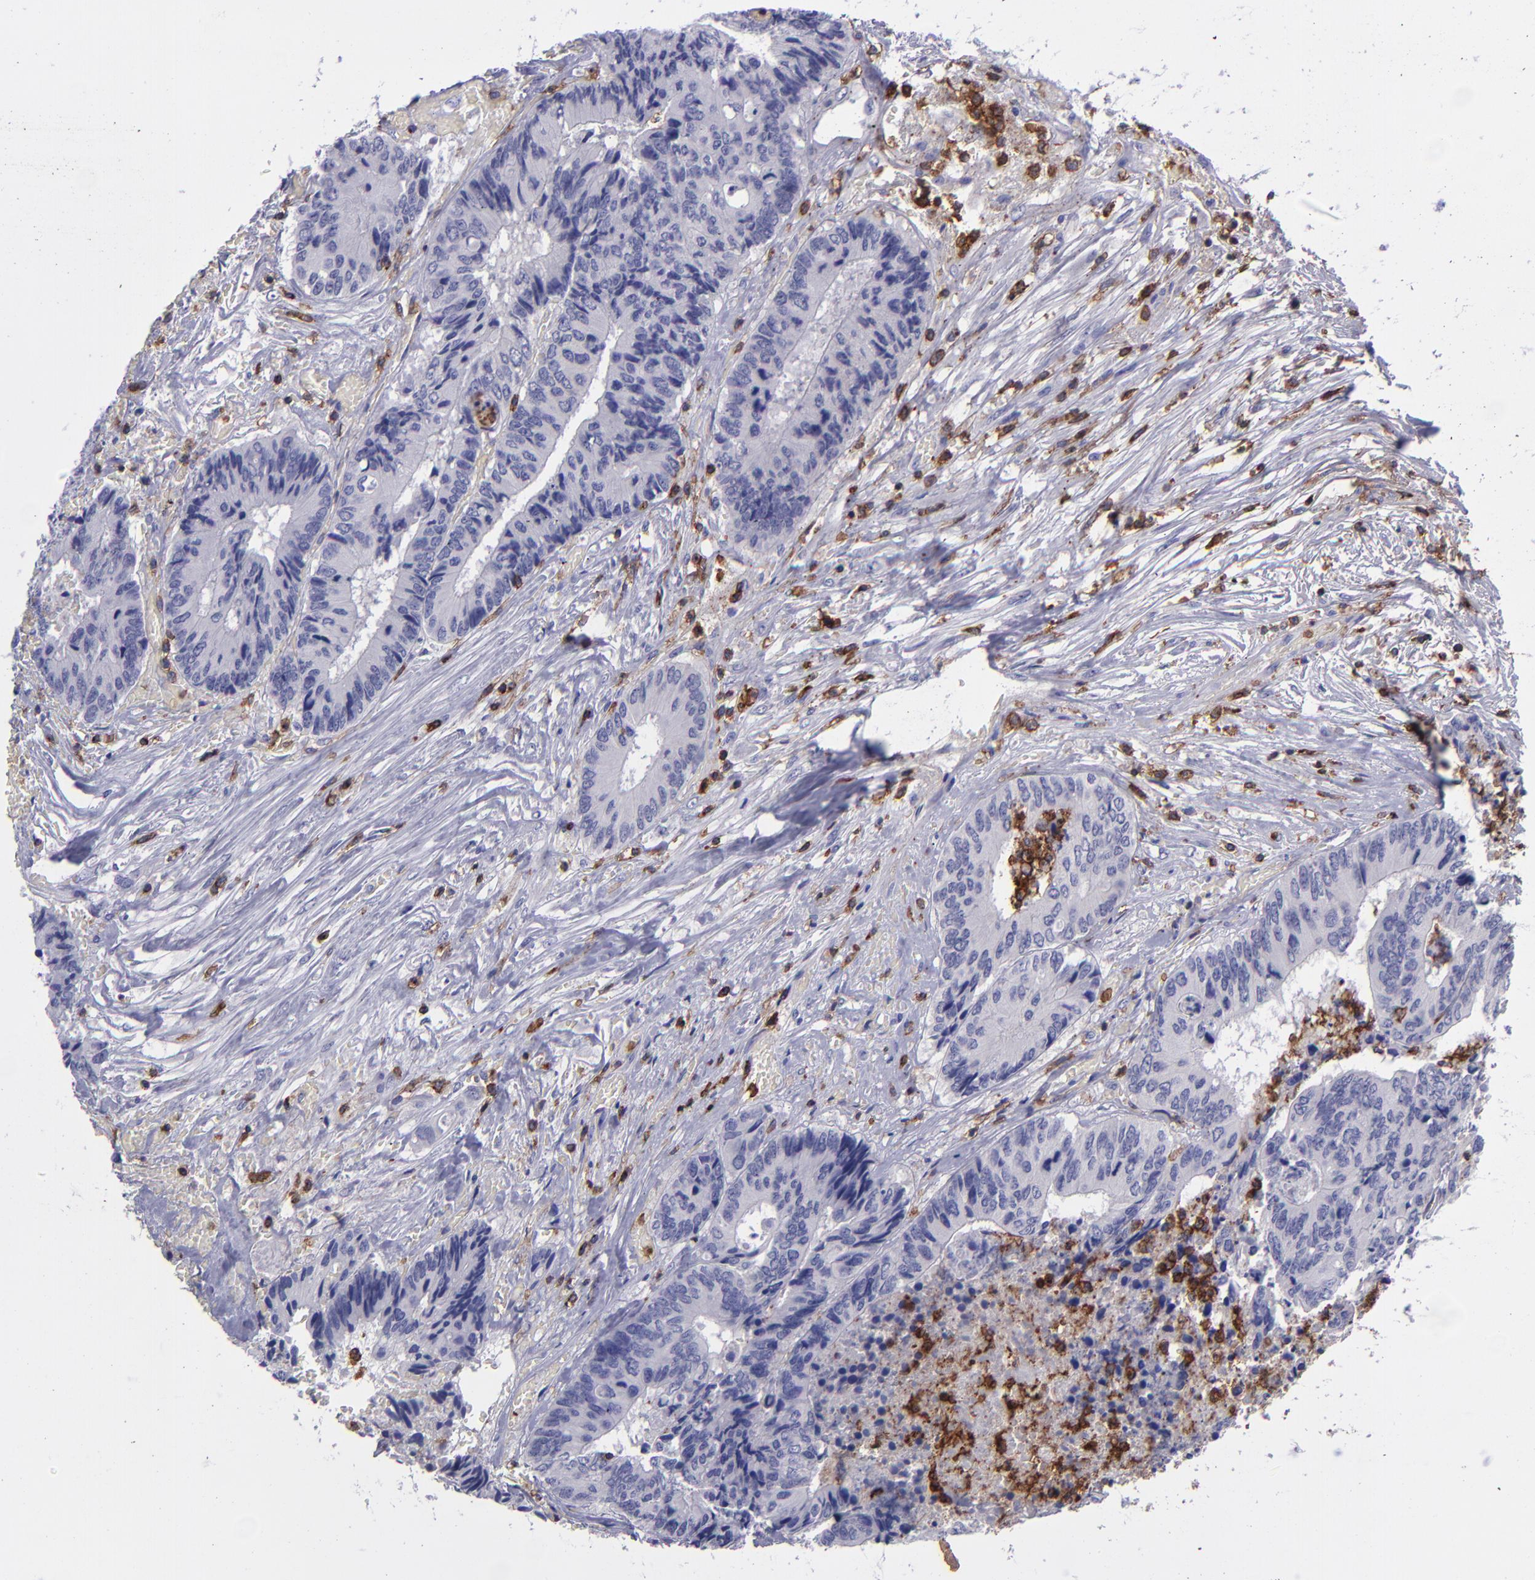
{"staining": {"intensity": "negative", "quantity": "none", "location": "none"}, "tissue": "colorectal cancer", "cell_type": "Tumor cells", "image_type": "cancer", "snomed": [{"axis": "morphology", "description": "Adenocarcinoma, NOS"}, {"axis": "topography", "description": "Rectum"}], "caption": "Immunohistochemistry (IHC) photomicrograph of neoplastic tissue: colorectal cancer stained with DAB (3,3'-diaminobenzidine) shows no significant protein expression in tumor cells.", "gene": "ICAM3", "patient": {"sex": "male", "age": 55}}